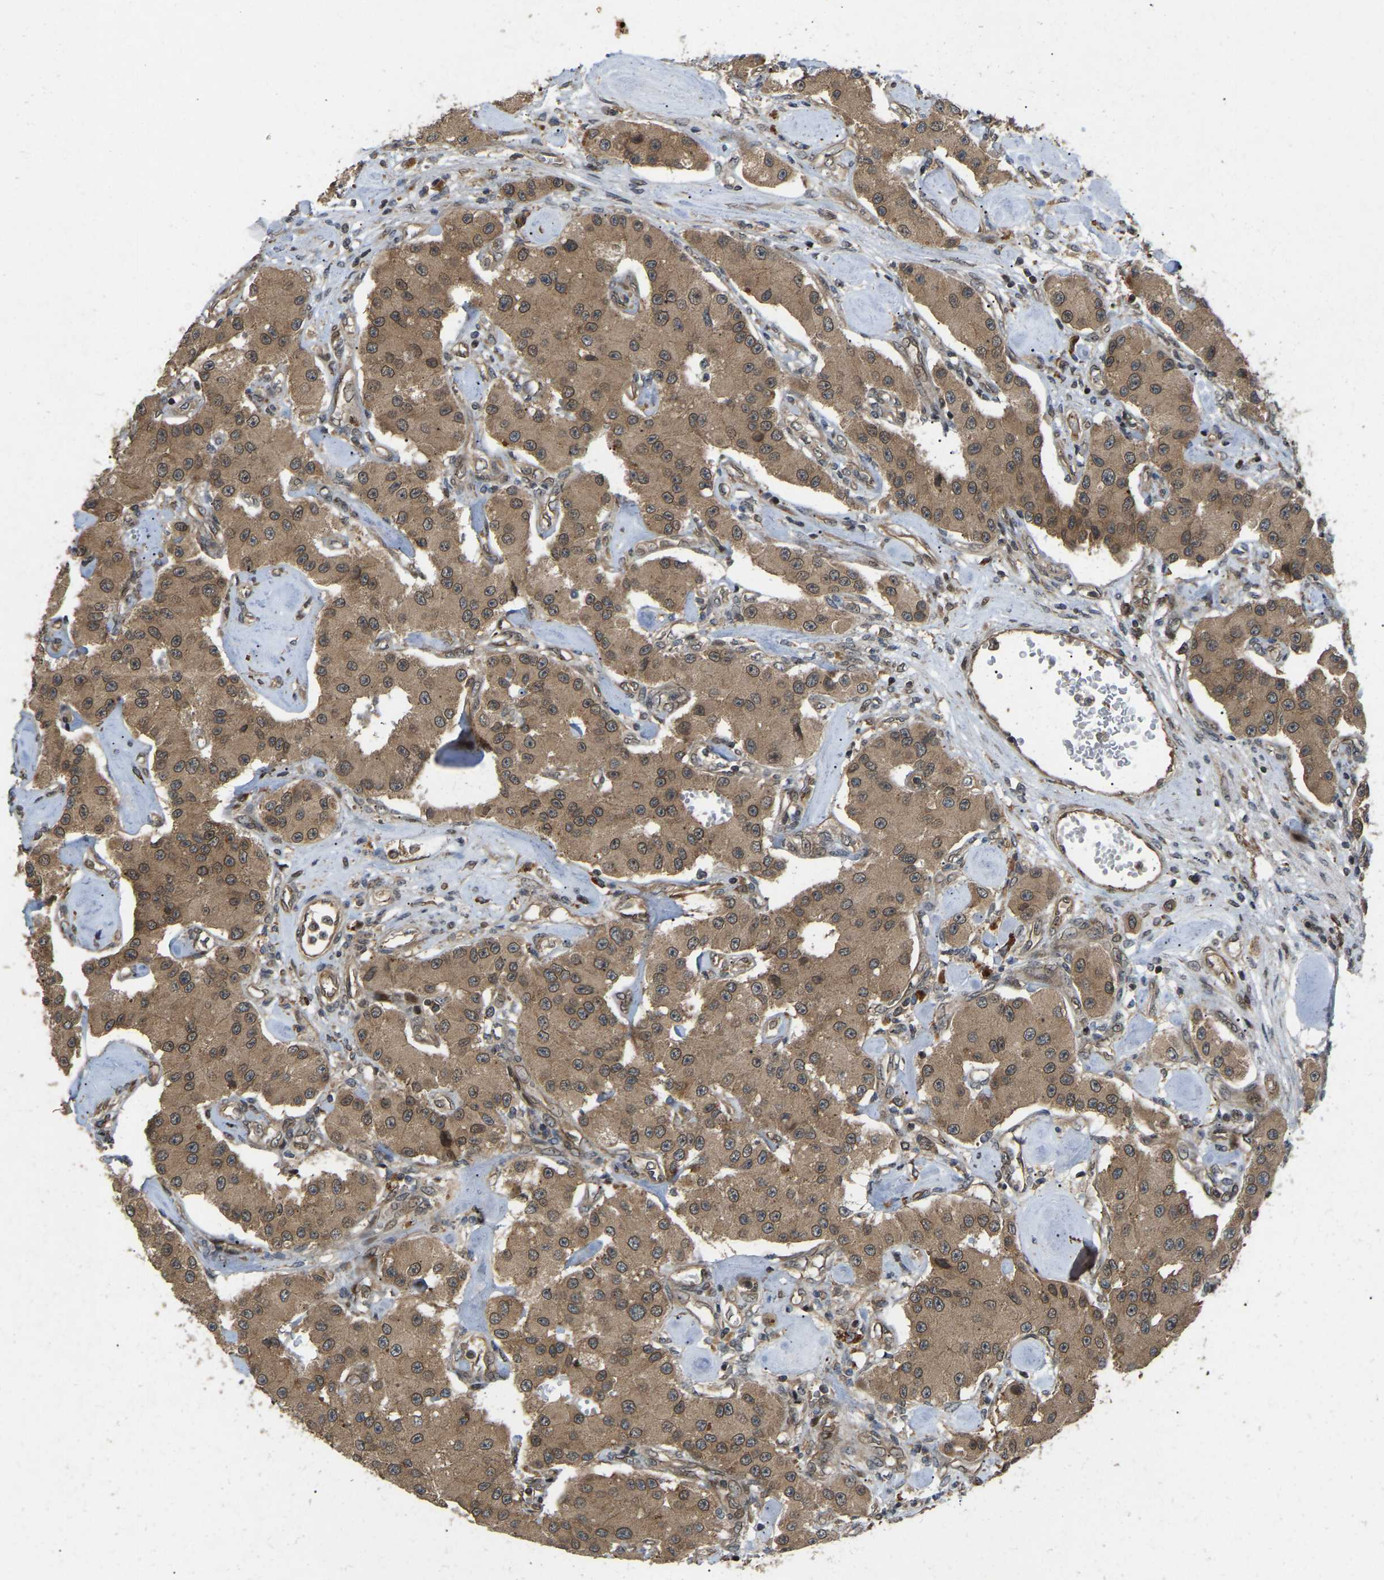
{"staining": {"intensity": "moderate", "quantity": ">75%", "location": "cytoplasmic/membranous,nuclear"}, "tissue": "carcinoid", "cell_type": "Tumor cells", "image_type": "cancer", "snomed": [{"axis": "morphology", "description": "Carcinoid, malignant, NOS"}, {"axis": "topography", "description": "Pancreas"}], "caption": "This is an image of immunohistochemistry (IHC) staining of carcinoid, which shows moderate expression in the cytoplasmic/membranous and nuclear of tumor cells.", "gene": "KIAA1549", "patient": {"sex": "male", "age": 41}}